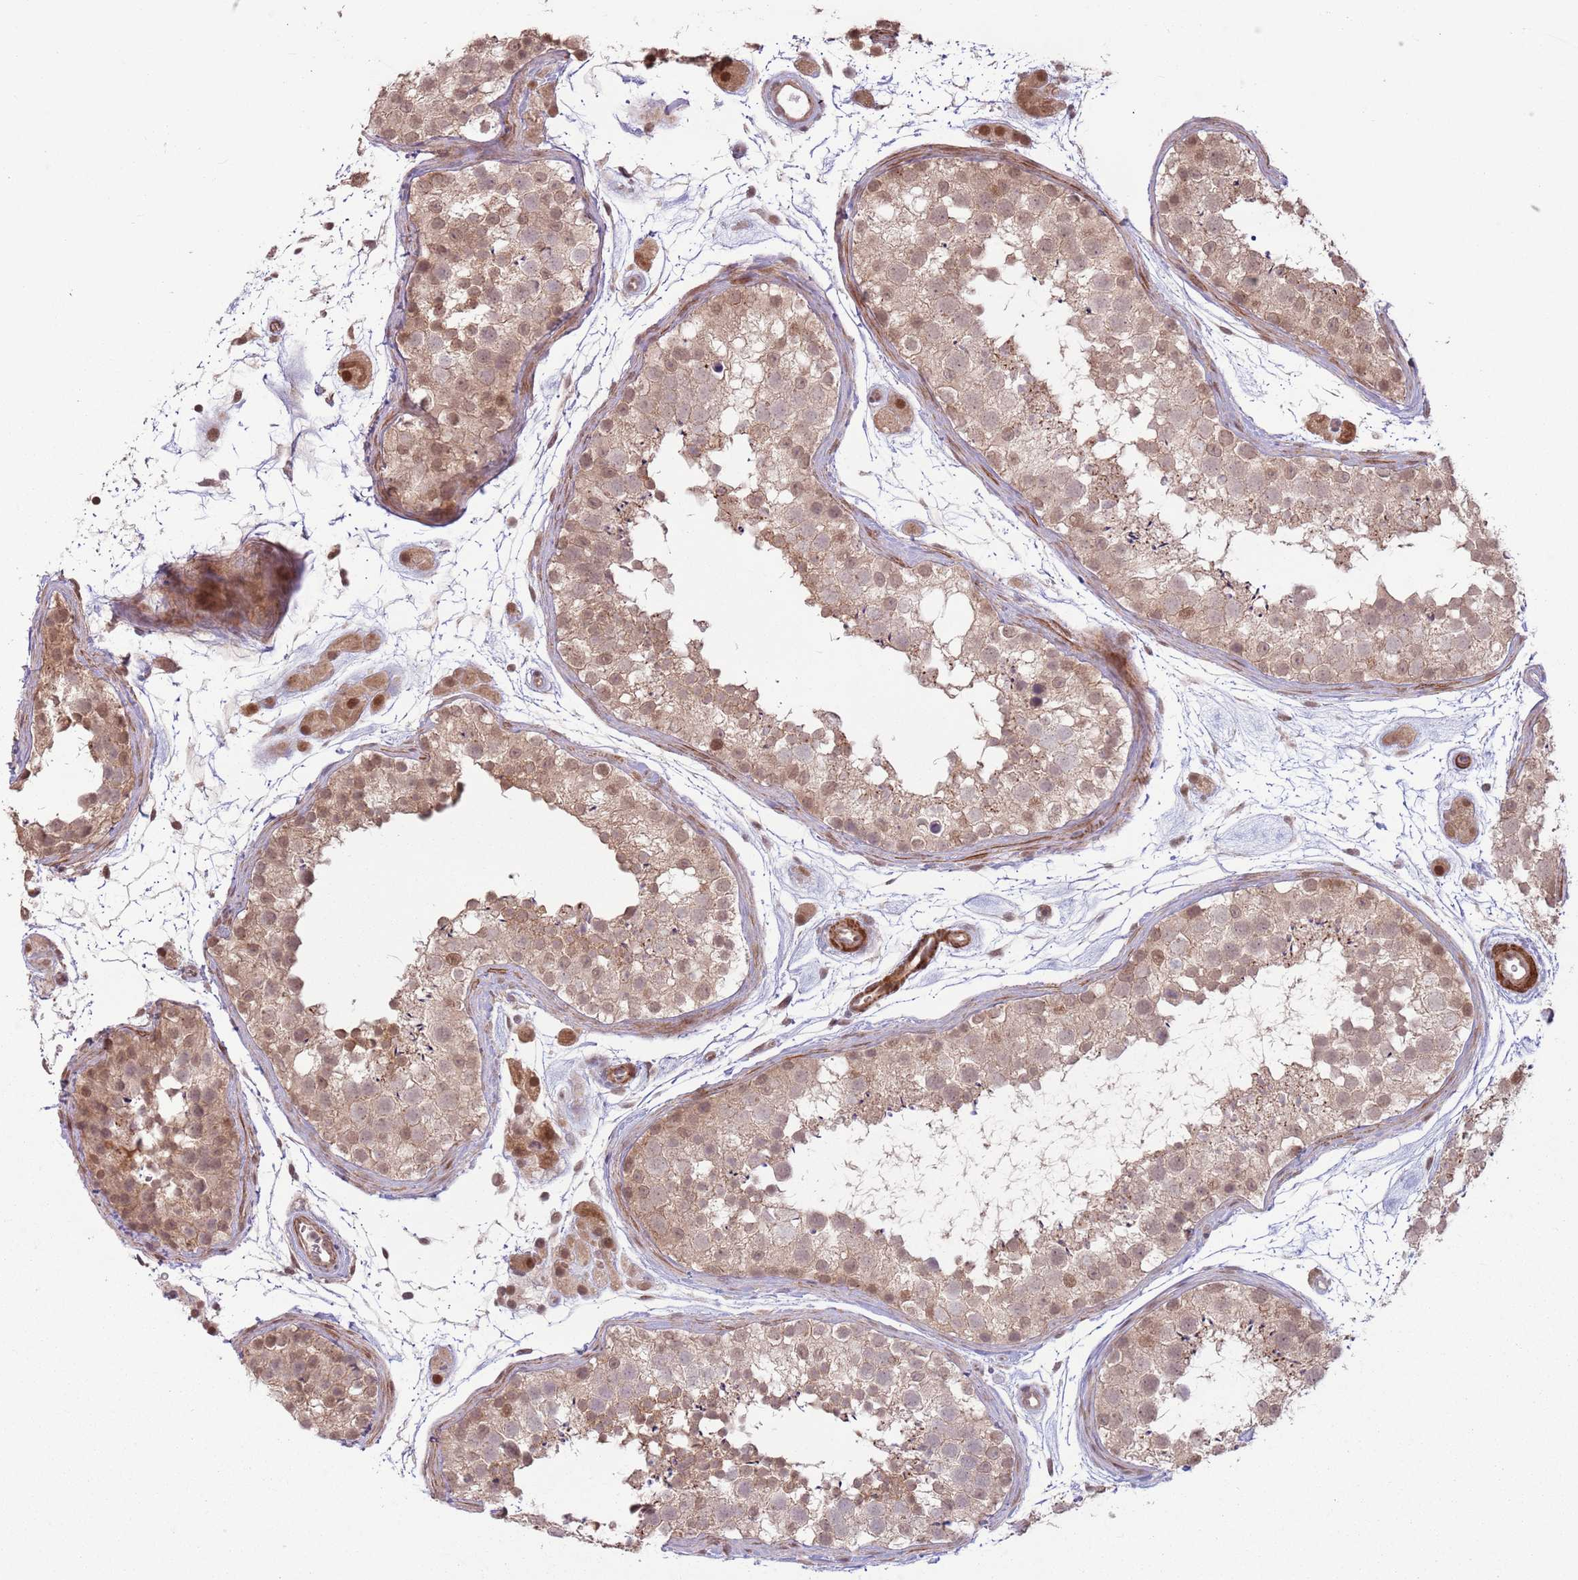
{"staining": {"intensity": "moderate", "quantity": ">75%", "location": "cytoplasmic/membranous,nuclear"}, "tissue": "testis", "cell_type": "Cells in seminiferous ducts", "image_type": "normal", "snomed": [{"axis": "morphology", "description": "Normal tissue, NOS"}, {"axis": "topography", "description": "Testis"}], "caption": "Immunohistochemical staining of unremarkable human testis reveals medium levels of moderate cytoplasmic/membranous,nuclear expression in about >75% of cells in seminiferous ducts.", "gene": "CCDC154", "patient": {"sex": "male", "age": 41}}